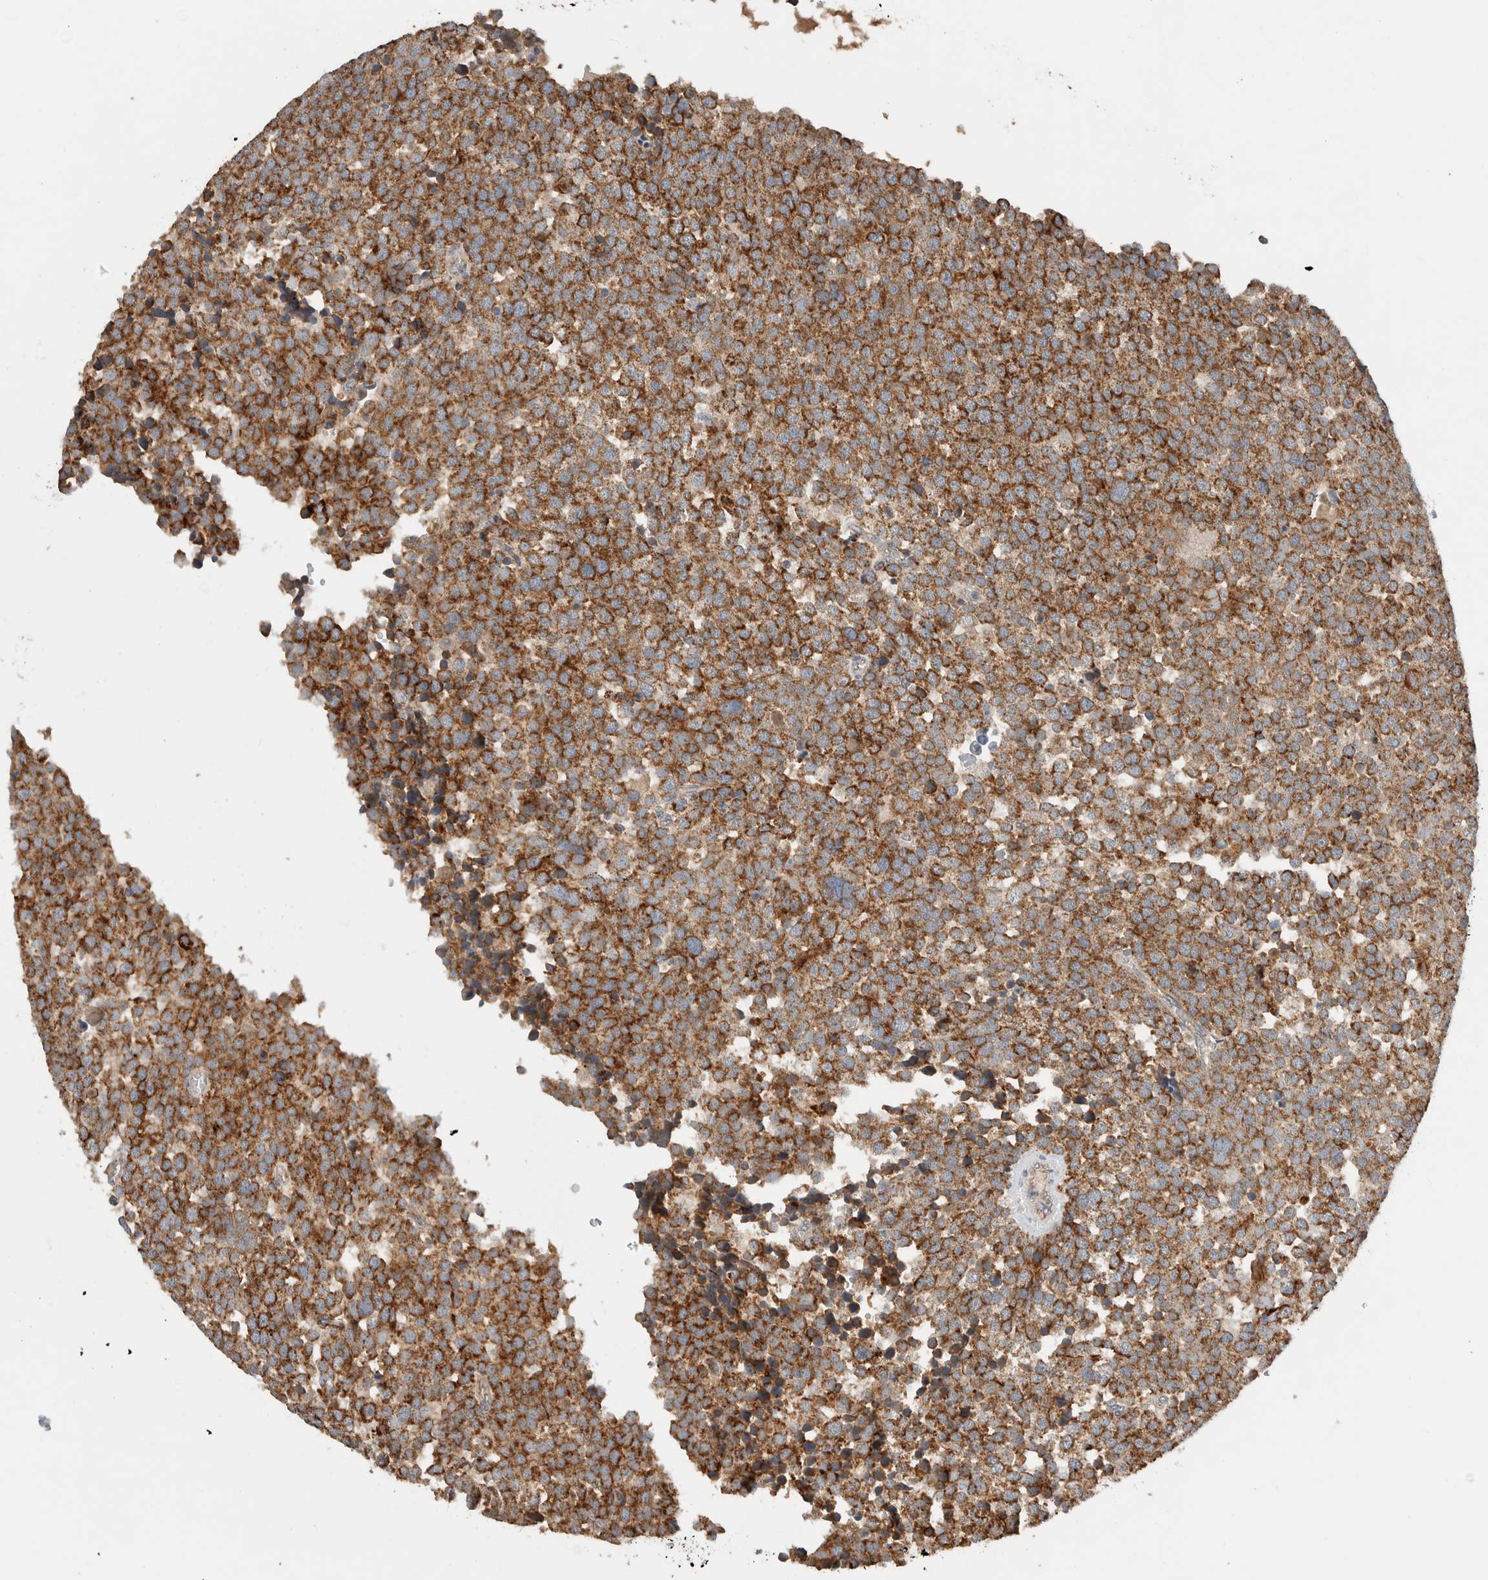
{"staining": {"intensity": "strong", "quantity": ">75%", "location": "cytoplasmic/membranous"}, "tissue": "testis cancer", "cell_type": "Tumor cells", "image_type": "cancer", "snomed": [{"axis": "morphology", "description": "Seminoma, NOS"}, {"axis": "topography", "description": "Testis"}], "caption": "A histopathology image showing strong cytoplasmic/membranous staining in approximately >75% of tumor cells in testis cancer, as visualized by brown immunohistochemical staining.", "gene": "AMPD1", "patient": {"sex": "male", "age": 71}}